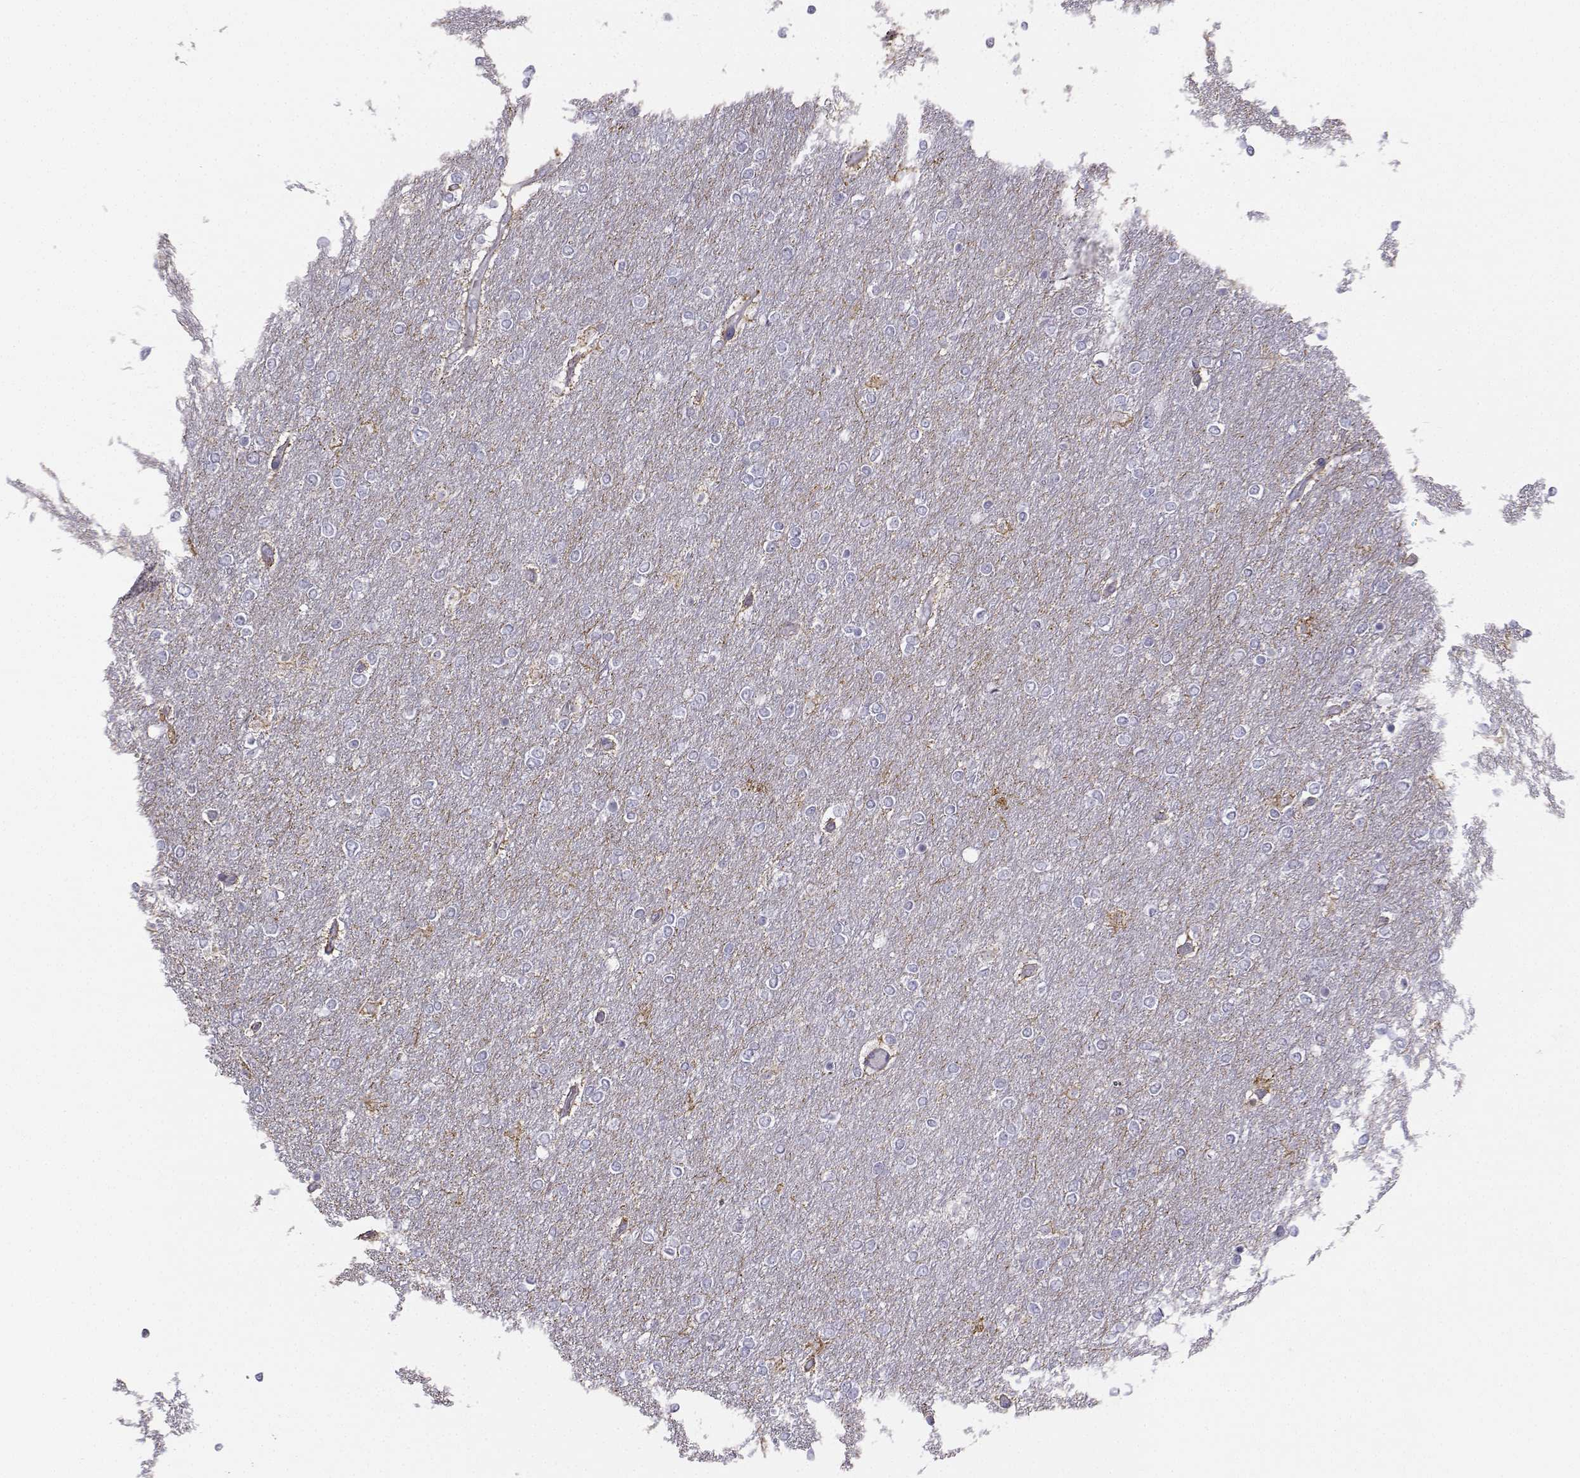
{"staining": {"intensity": "negative", "quantity": "none", "location": "none"}, "tissue": "glioma", "cell_type": "Tumor cells", "image_type": "cancer", "snomed": [{"axis": "morphology", "description": "Glioma, malignant, High grade"}, {"axis": "topography", "description": "Brain"}], "caption": "High magnification brightfield microscopy of glioma stained with DAB (3,3'-diaminobenzidine) (brown) and counterstained with hematoxylin (blue): tumor cells show no significant positivity.", "gene": "DCLK3", "patient": {"sex": "female", "age": 61}}